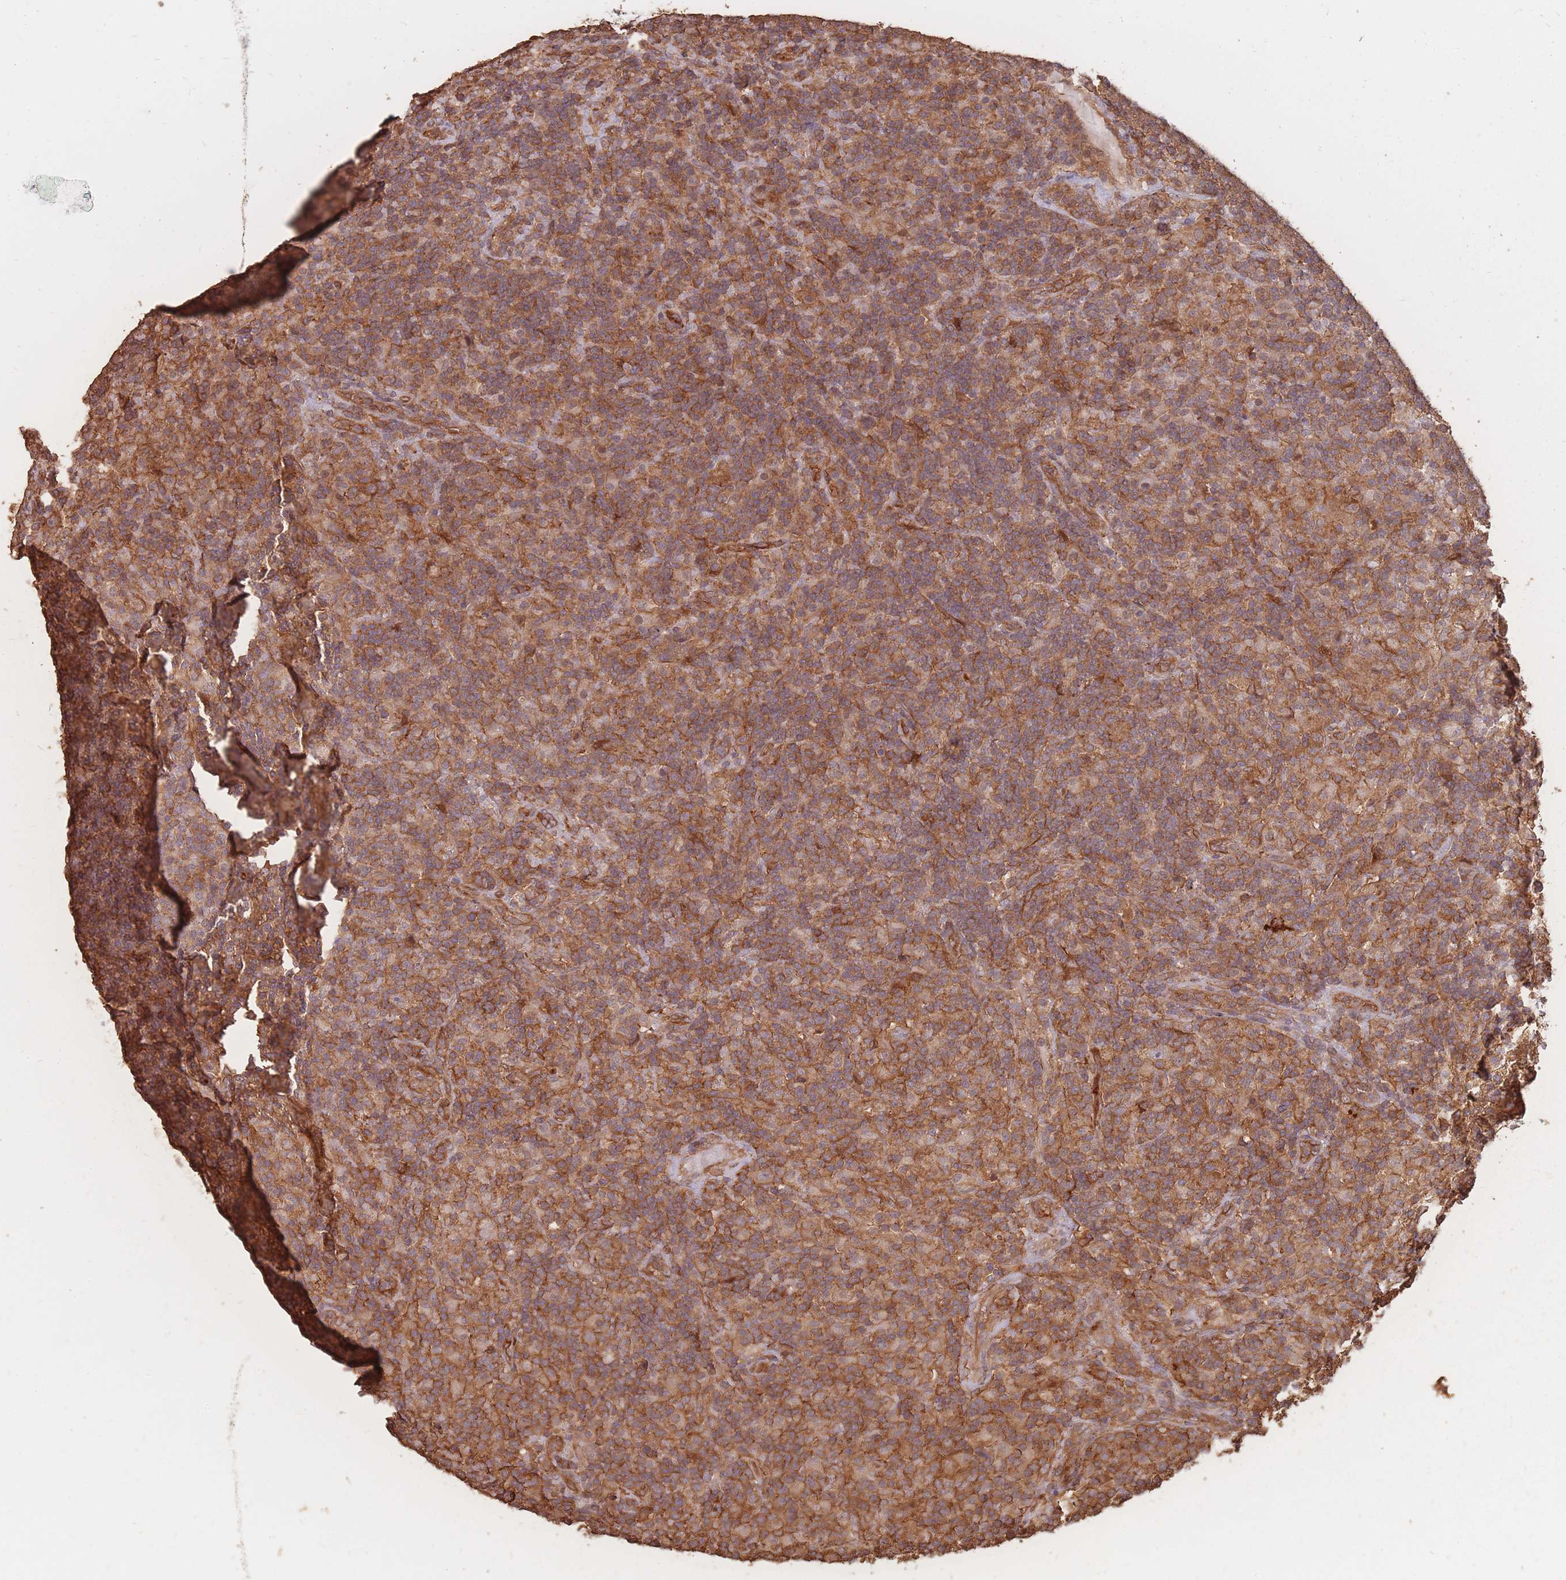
{"staining": {"intensity": "moderate", "quantity": ">75%", "location": "cytoplasmic/membranous"}, "tissue": "lymphoma", "cell_type": "Tumor cells", "image_type": "cancer", "snomed": [{"axis": "morphology", "description": "Hodgkin's disease, NOS"}, {"axis": "topography", "description": "Lymph node"}], "caption": "Immunohistochemistry of lymphoma displays medium levels of moderate cytoplasmic/membranous expression in about >75% of tumor cells.", "gene": "PLS3", "patient": {"sex": "male", "age": 70}}